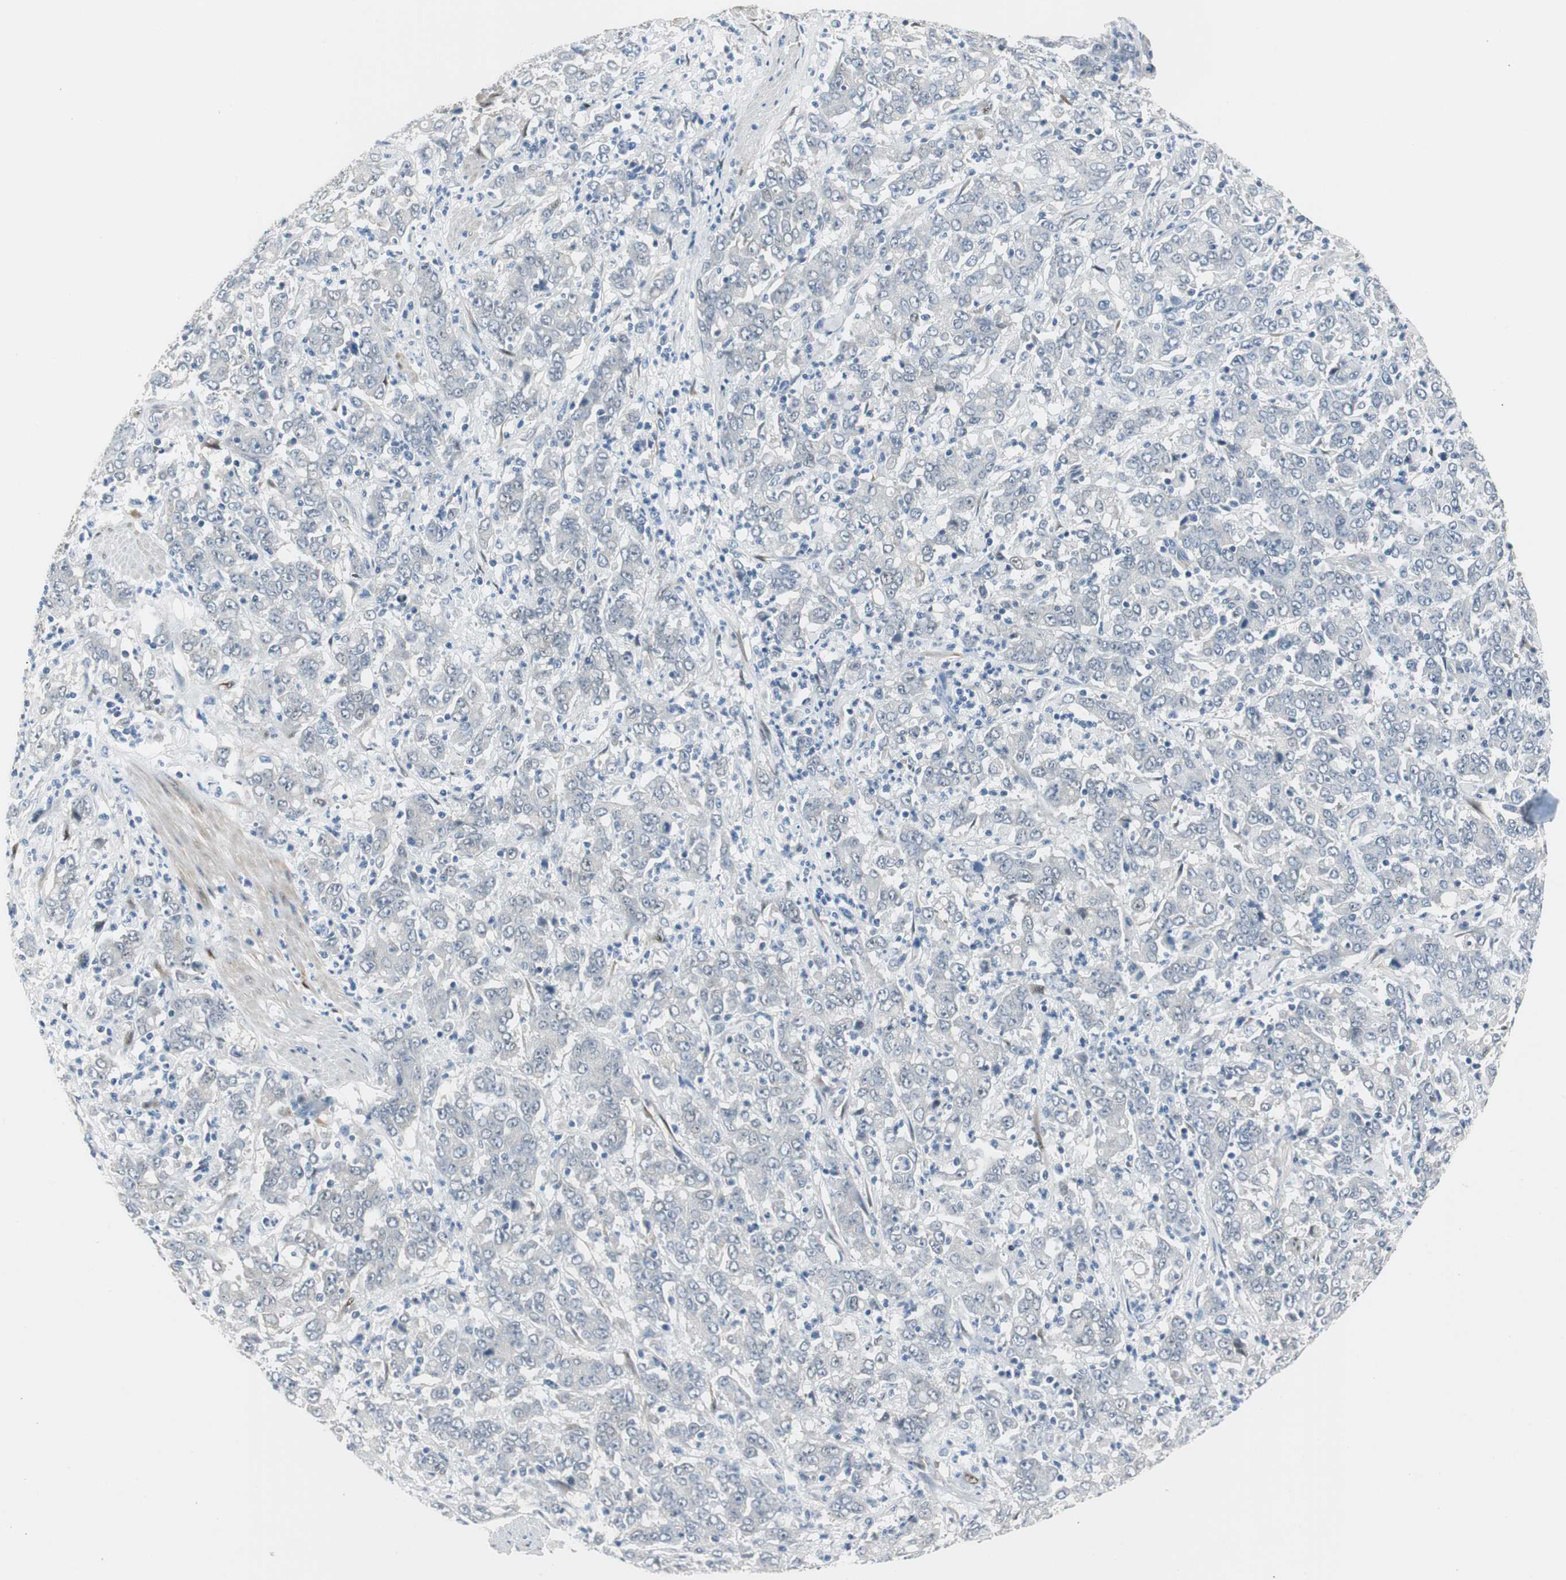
{"staining": {"intensity": "negative", "quantity": "none", "location": "none"}, "tissue": "stomach cancer", "cell_type": "Tumor cells", "image_type": "cancer", "snomed": [{"axis": "morphology", "description": "Adenocarcinoma, NOS"}, {"axis": "topography", "description": "Stomach, lower"}], "caption": "An immunohistochemistry histopathology image of stomach adenocarcinoma is shown. There is no staining in tumor cells of stomach adenocarcinoma.", "gene": "FHL2", "patient": {"sex": "female", "age": 71}}